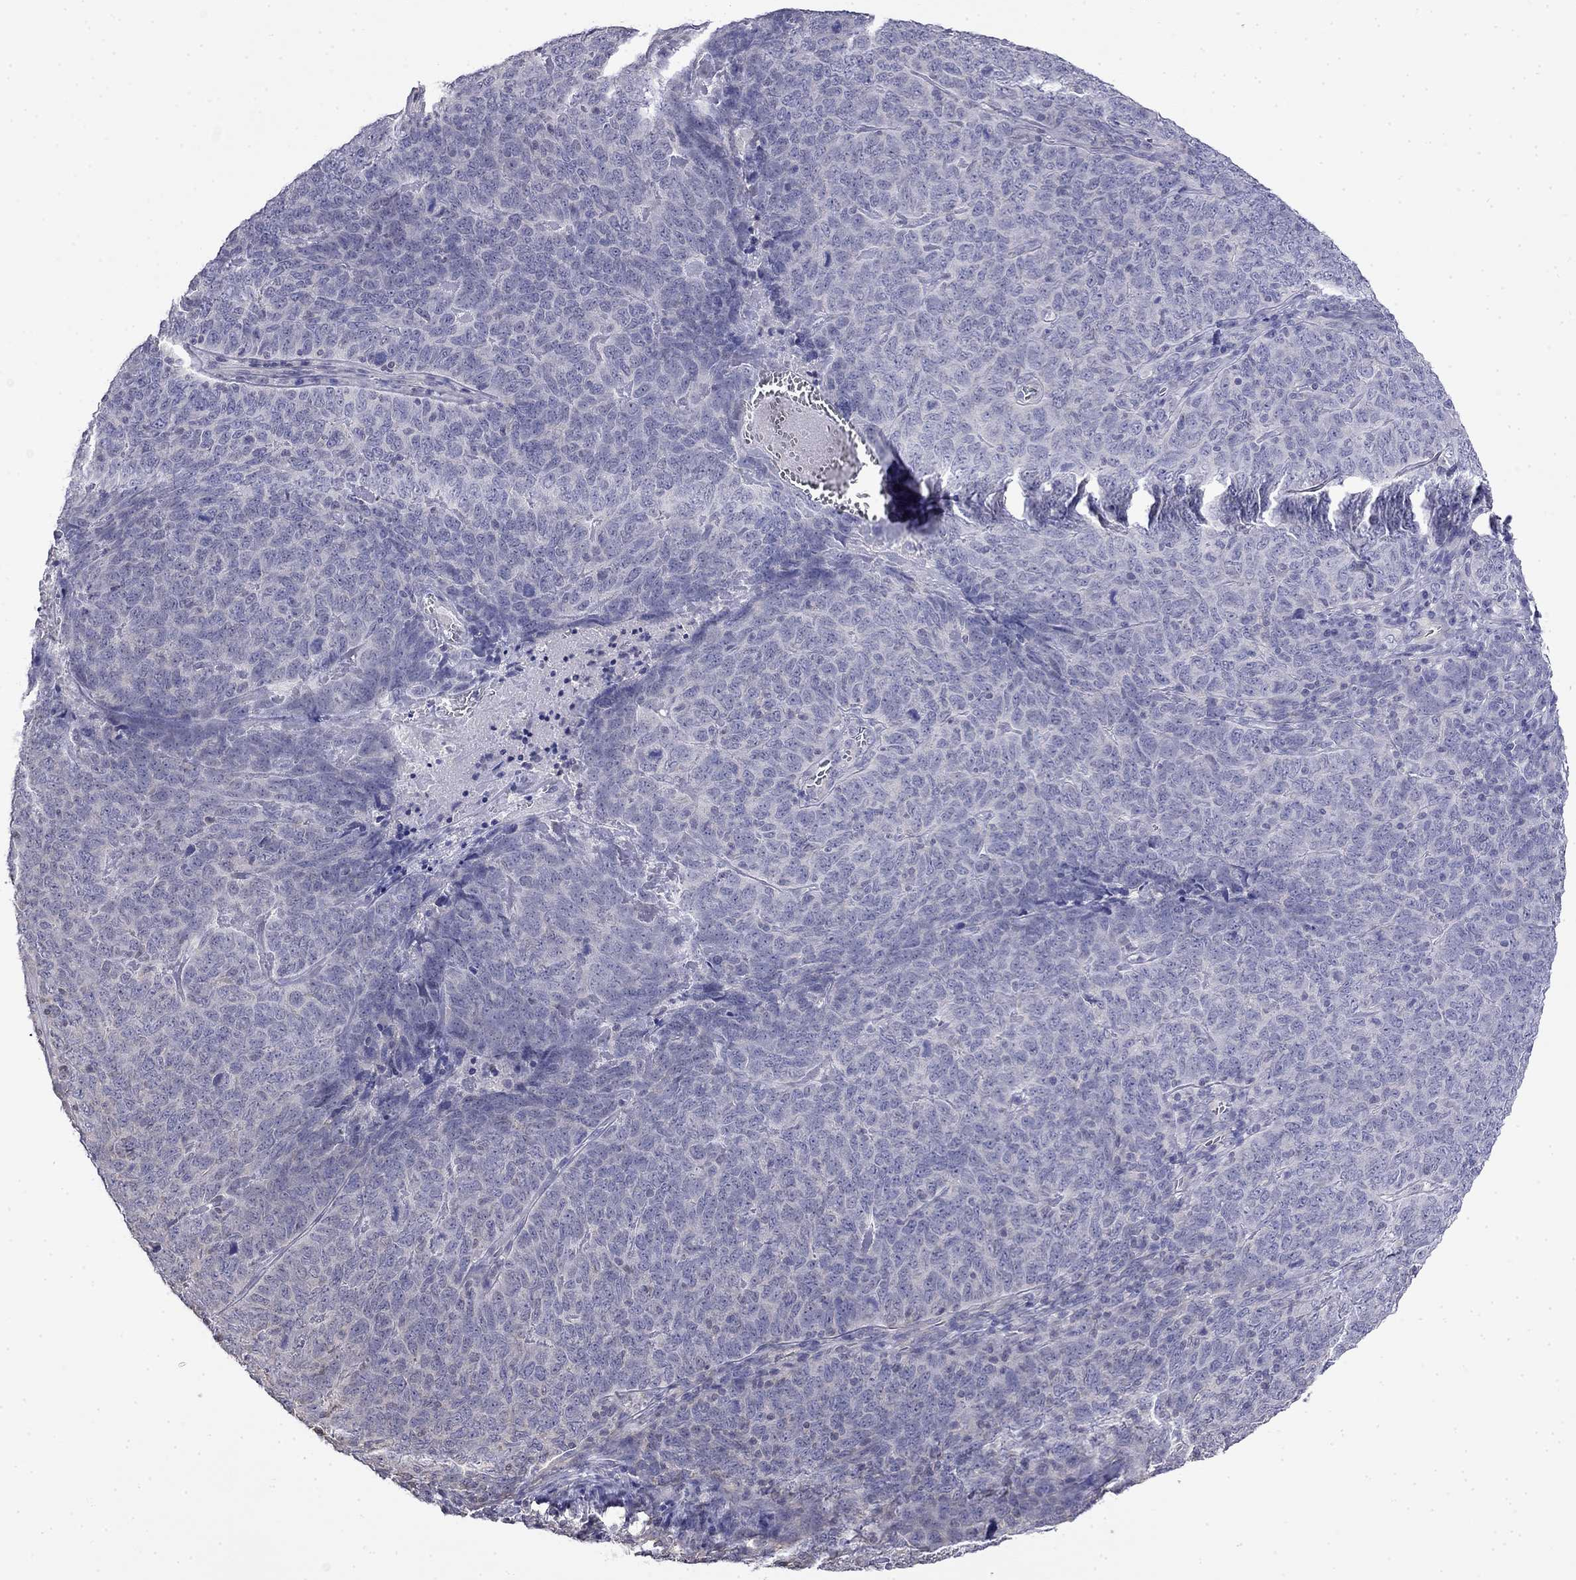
{"staining": {"intensity": "negative", "quantity": "none", "location": "none"}, "tissue": "skin cancer", "cell_type": "Tumor cells", "image_type": "cancer", "snomed": [{"axis": "morphology", "description": "Squamous cell carcinoma, NOS"}, {"axis": "topography", "description": "Skin"}, {"axis": "topography", "description": "Anal"}], "caption": "Immunohistochemical staining of skin cancer (squamous cell carcinoma) shows no significant positivity in tumor cells. The staining was performed using DAB (3,3'-diaminobenzidine) to visualize the protein expression in brown, while the nuclei were stained in blue with hematoxylin (Magnification: 20x).", "gene": "GUCA1B", "patient": {"sex": "female", "age": 51}}